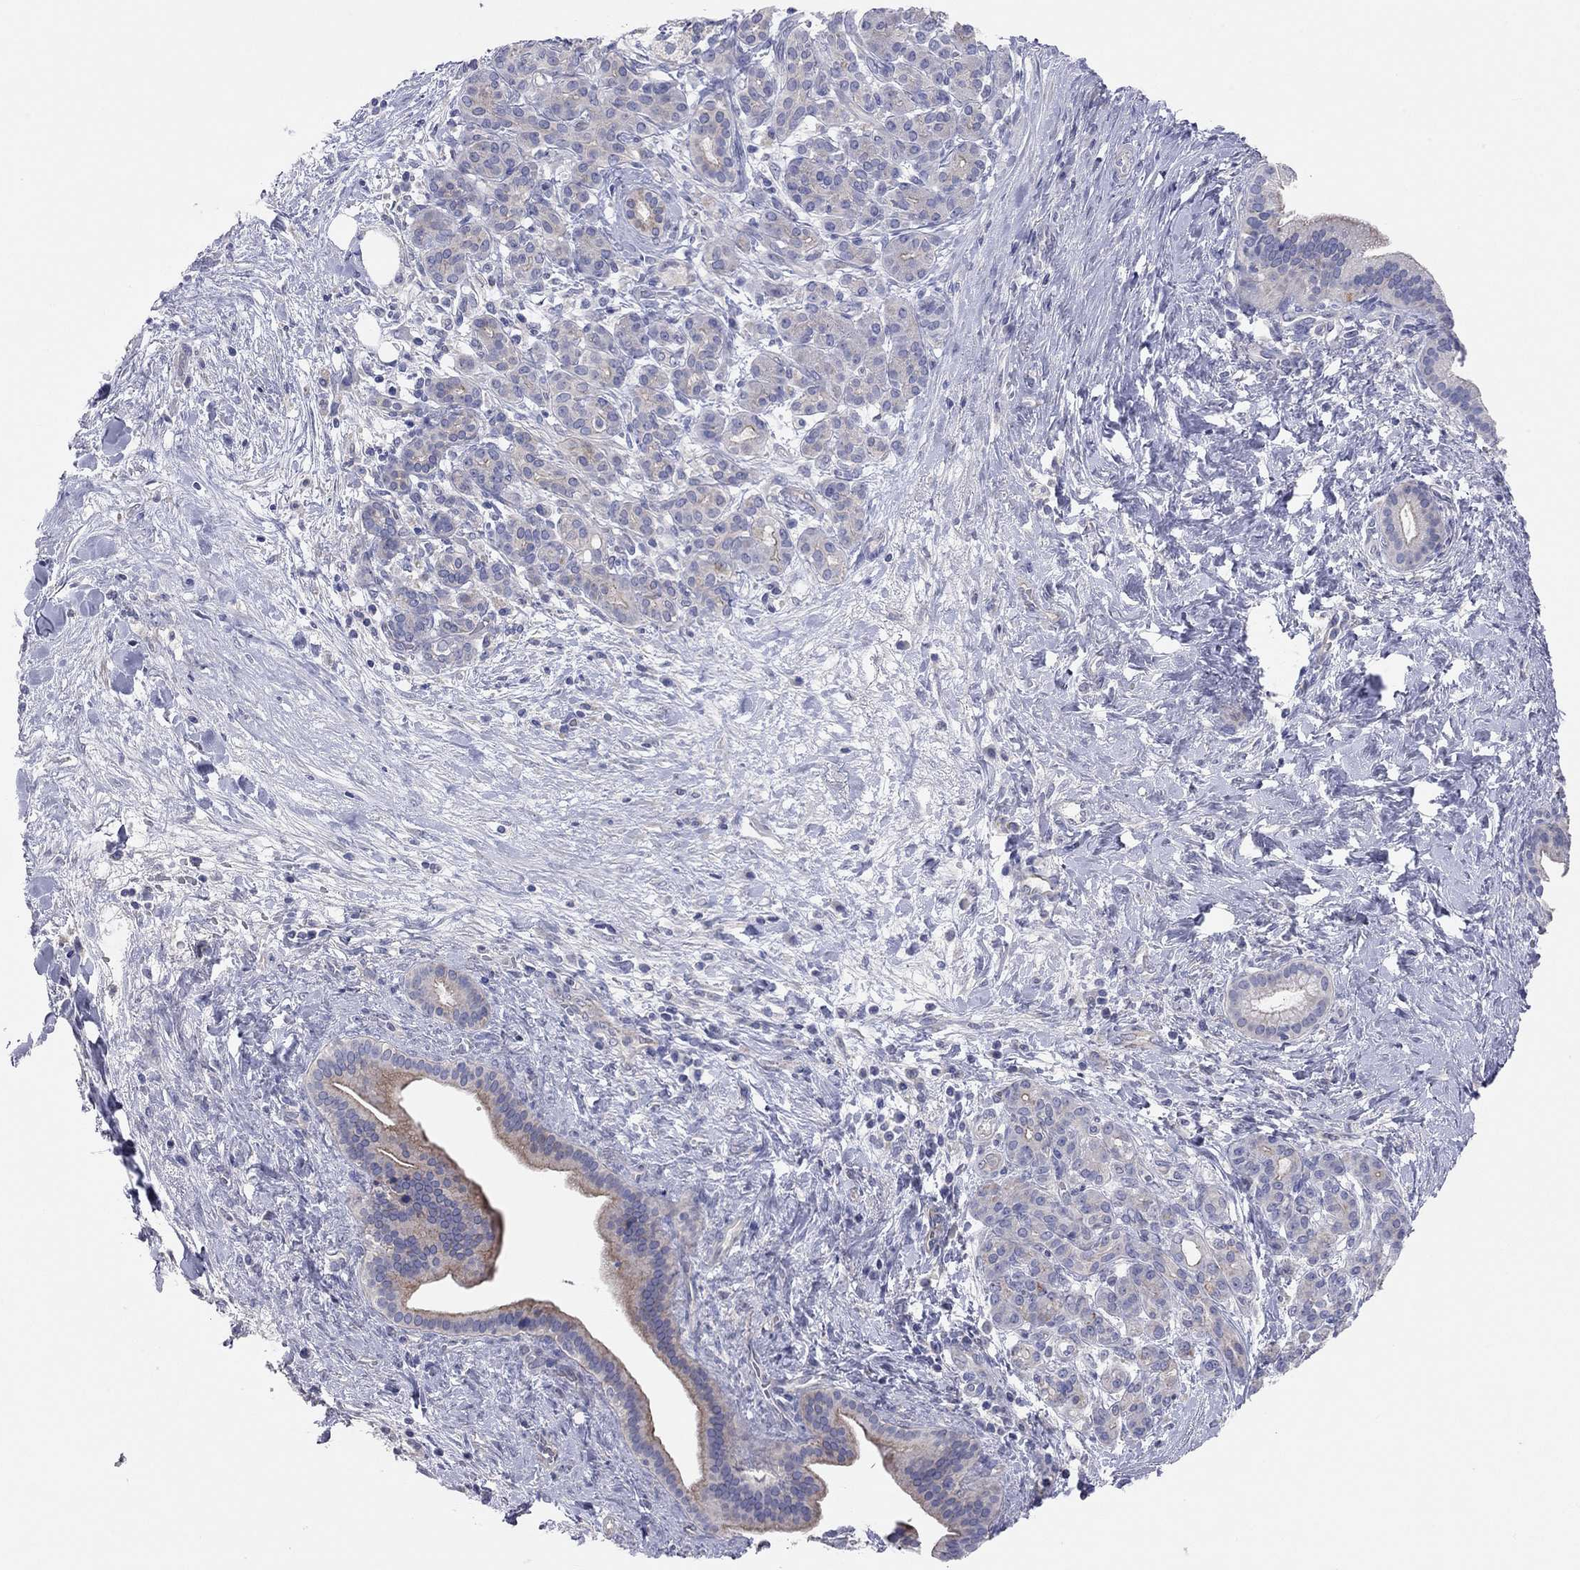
{"staining": {"intensity": "moderate", "quantity": "<25%", "location": "cytoplasmic/membranous"}, "tissue": "pancreatic cancer", "cell_type": "Tumor cells", "image_type": "cancer", "snomed": [{"axis": "morphology", "description": "Adenocarcinoma, NOS"}, {"axis": "topography", "description": "Pancreas"}], "caption": "This is a micrograph of immunohistochemistry staining of pancreatic cancer, which shows moderate positivity in the cytoplasmic/membranous of tumor cells.", "gene": "KCNB1", "patient": {"sex": "male", "age": 44}}